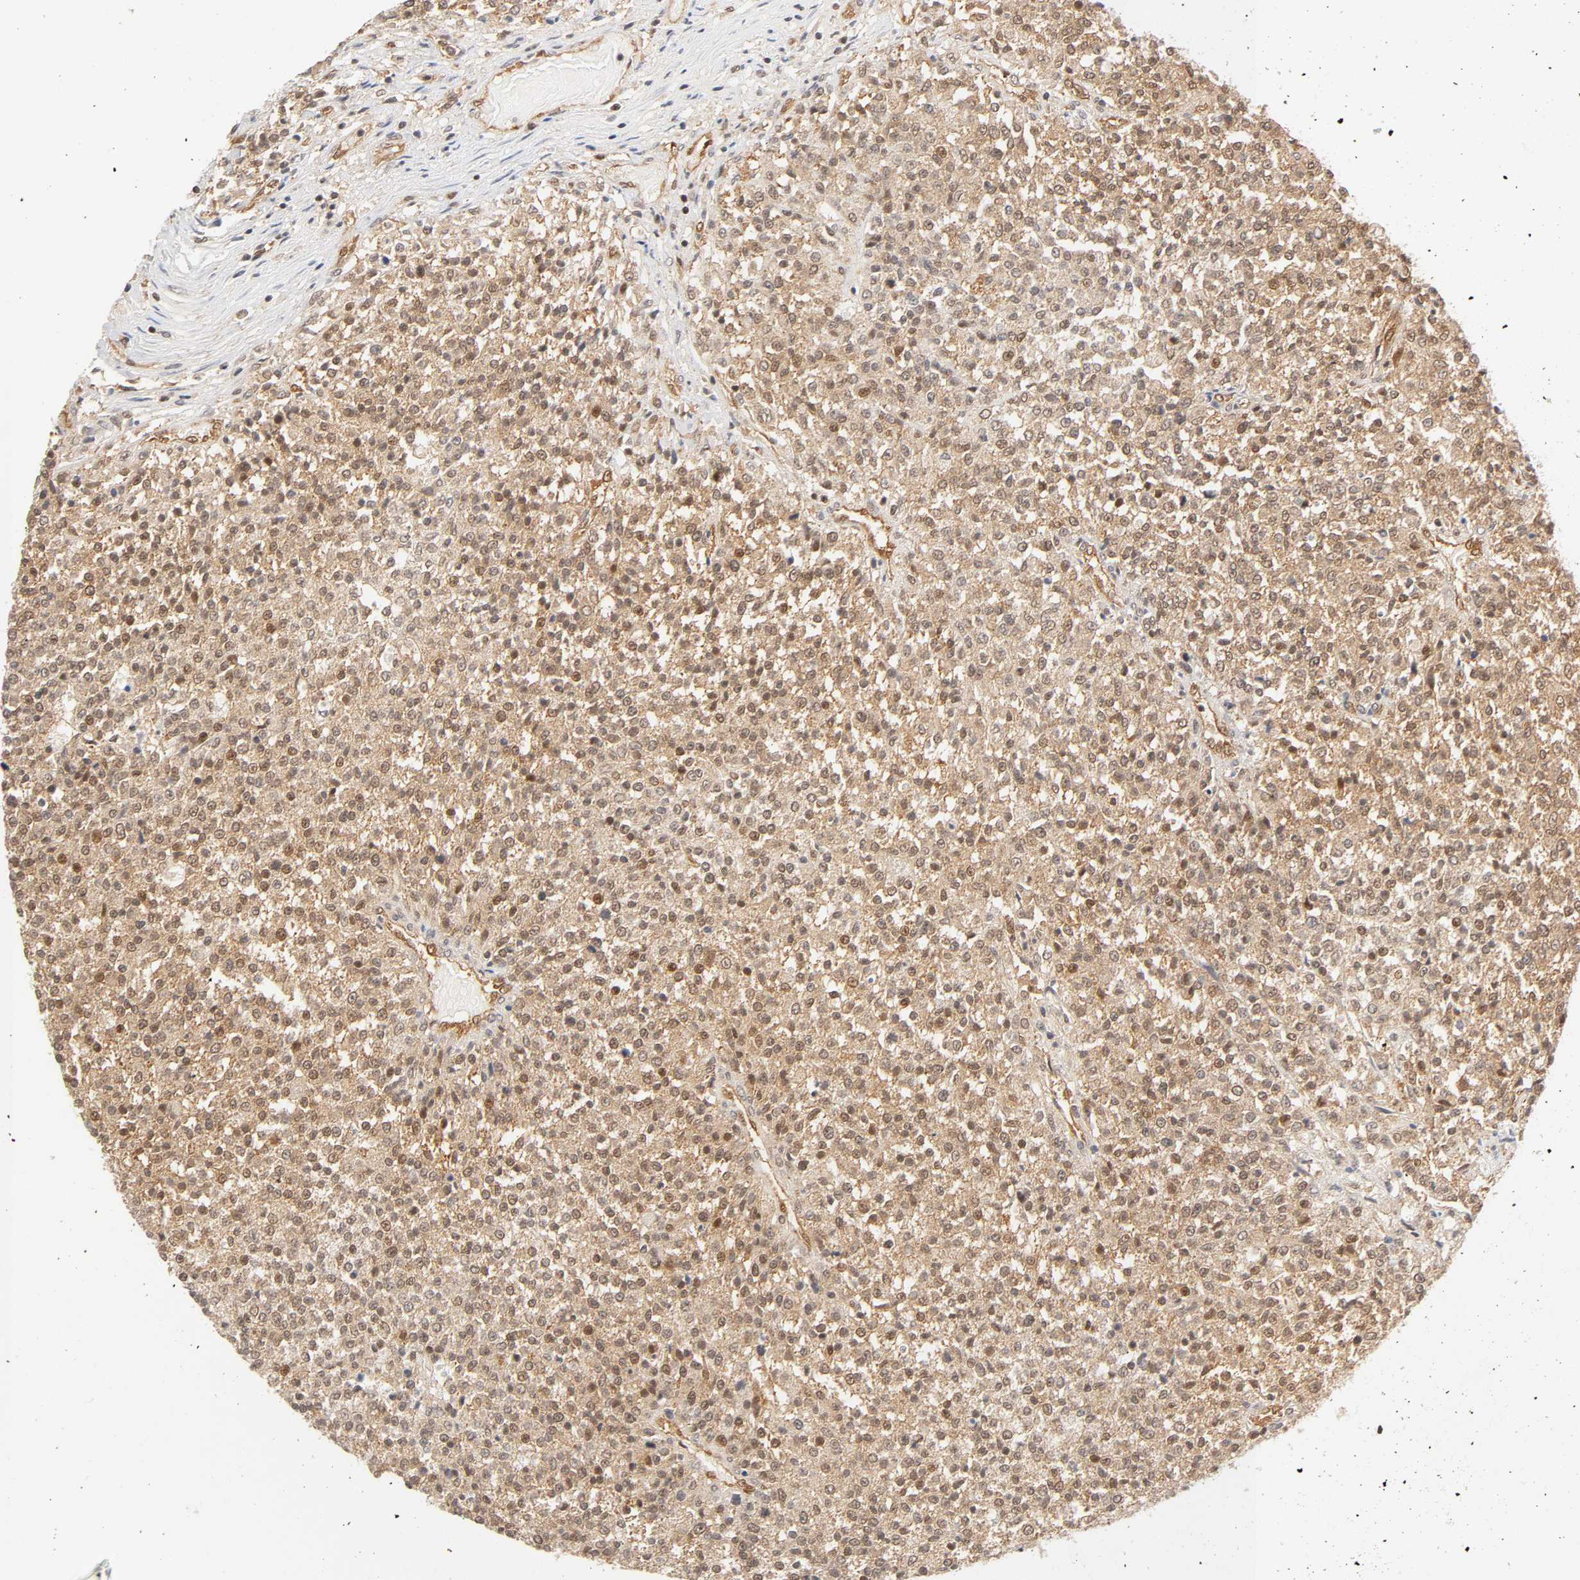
{"staining": {"intensity": "weak", "quantity": ">75%", "location": "cytoplasmic/membranous,nuclear"}, "tissue": "testis cancer", "cell_type": "Tumor cells", "image_type": "cancer", "snomed": [{"axis": "morphology", "description": "Seminoma, NOS"}, {"axis": "topography", "description": "Testis"}], "caption": "Immunohistochemistry staining of testis seminoma, which shows low levels of weak cytoplasmic/membranous and nuclear expression in about >75% of tumor cells indicating weak cytoplasmic/membranous and nuclear protein expression. The staining was performed using DAB (3,3'-diaminobenzidine) (brown) for protein detection and nuclei were counterstained in hematoxylin (blue).", "gene": "CDC37", "patient": {"sex": "male", "age": 59}}